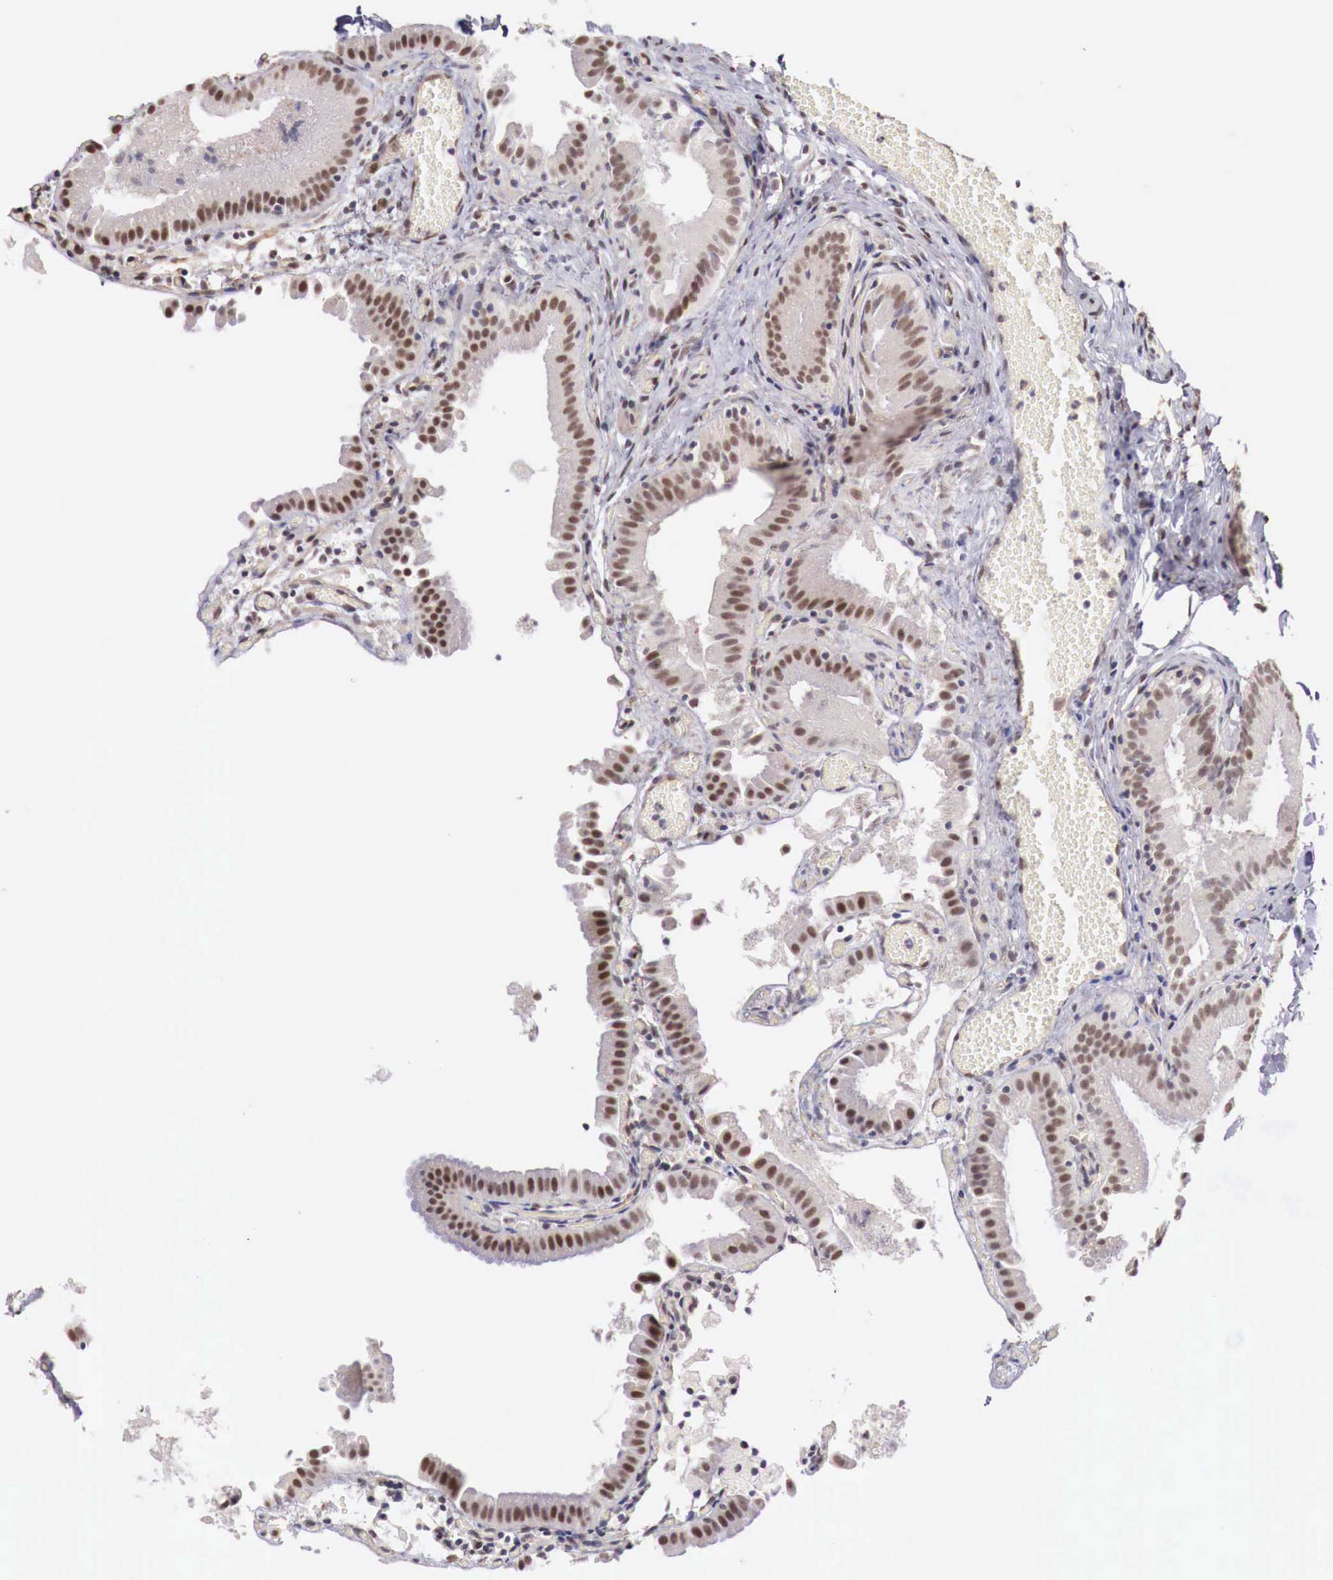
{"staining": {"intensity": "strong", "quantity": ">75%", "location": "nuclear"}, "tissue": "gallbladder", "cell_type": "Glandular cells", "image_type": "normal", "snomed": [{"axis": "morphology", "description": "Normal tissue, NOS"}, {"axis": "topography", "description": "Gallbladder"}], "caption": "Protein analysis of normal gallbladder displays strong nuclear positivity in about >75% of glandular cells.", "gene": "FOXP2", "patient": {"sex": "female", "age": 44}}